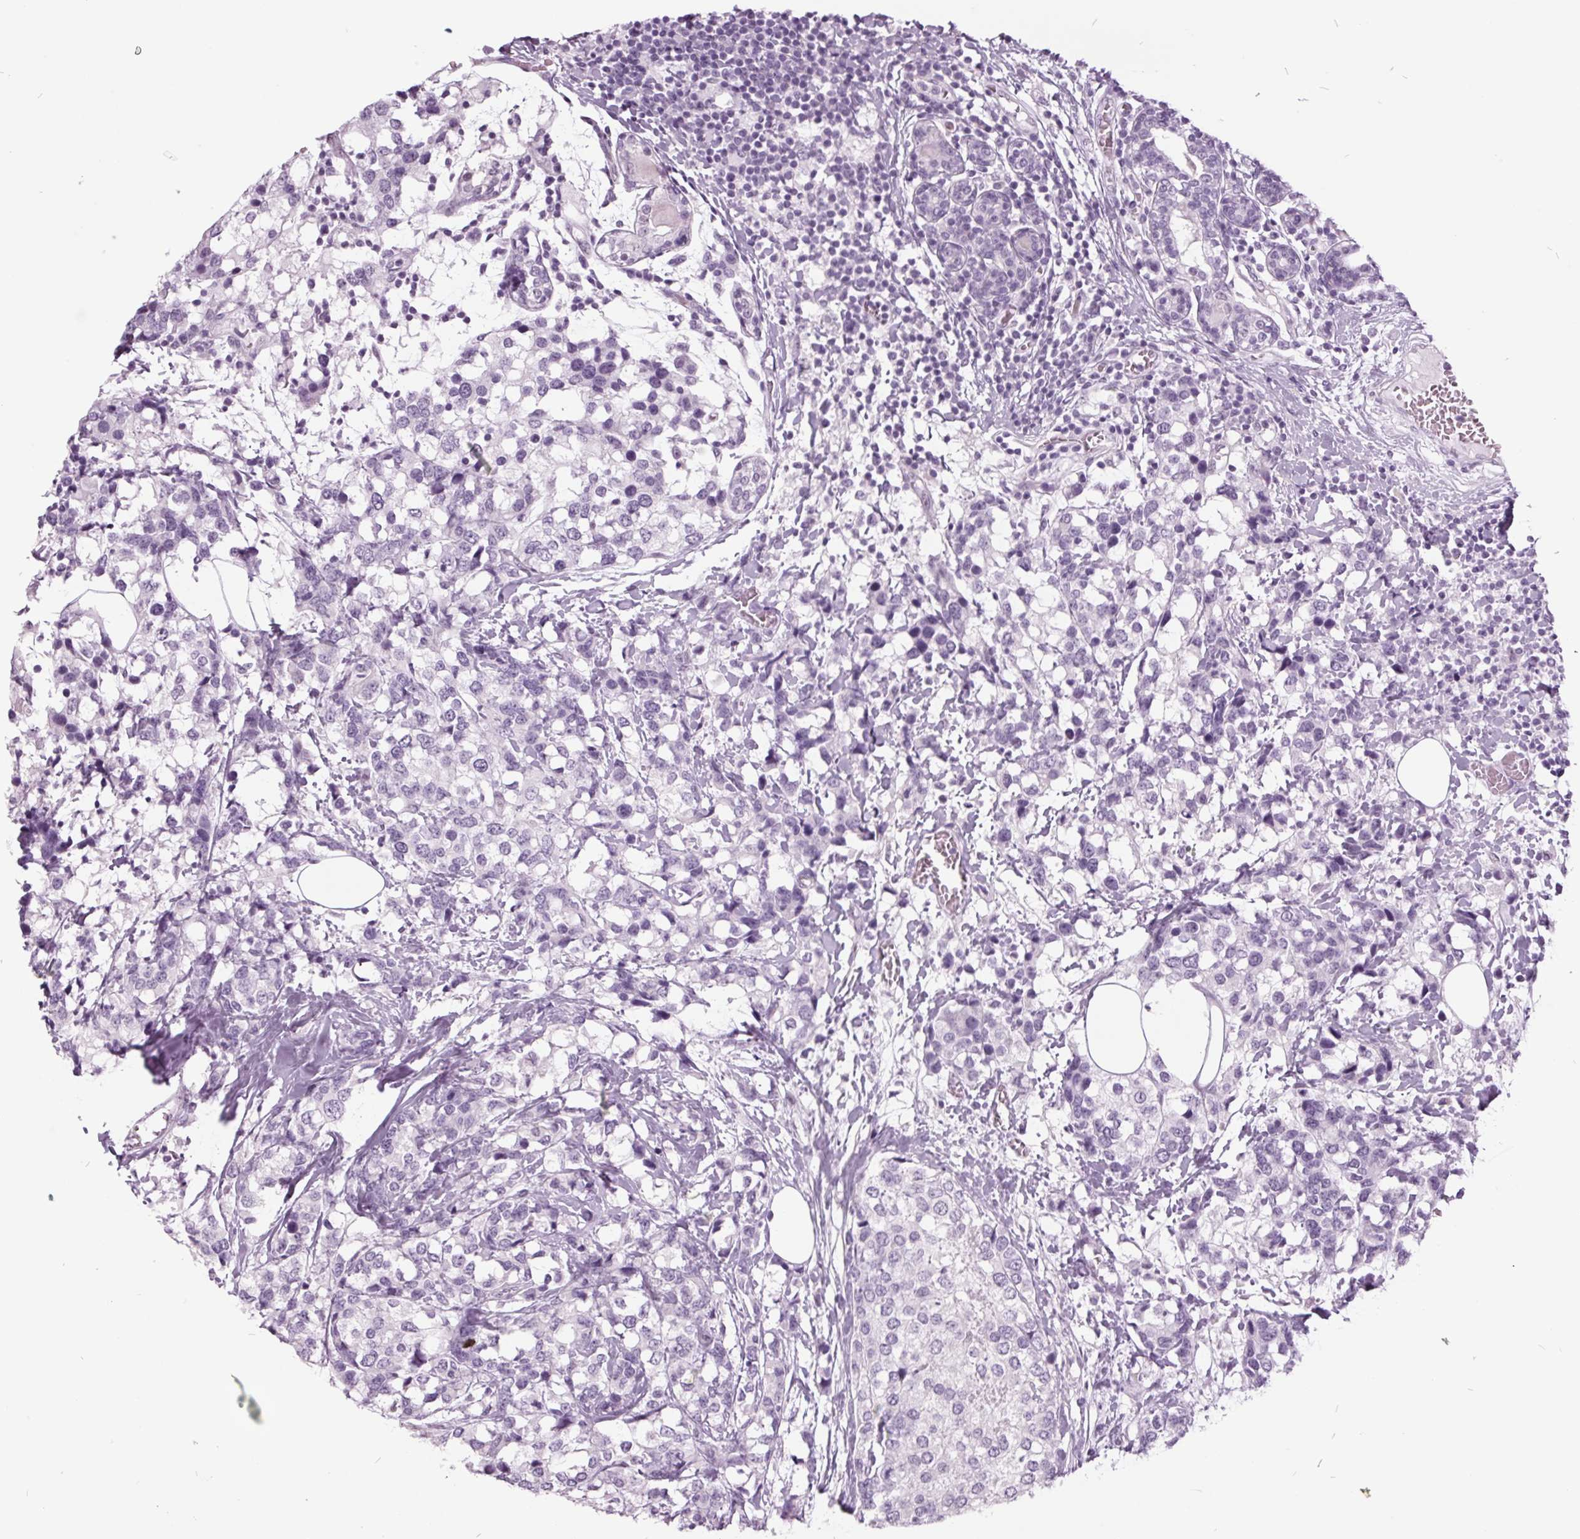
{"staining": {"intensity": "negative", "quantity": "none", "location": "none"}, "tissue": "breast cancer", "cell_type": "Tumor cells", "image_type": "cancer", "snomed": [{"axis": "morphology", "description": "Lobular carcinoma"}, {"axis": "topography", "description": "Breast"}], "caption": "The IHC histopathology image has no significant staining in tumor cells of breast lobular carcinoma tissue.", "gene": "ODAD2", "patient": {"sex": "female", "age": 59}}